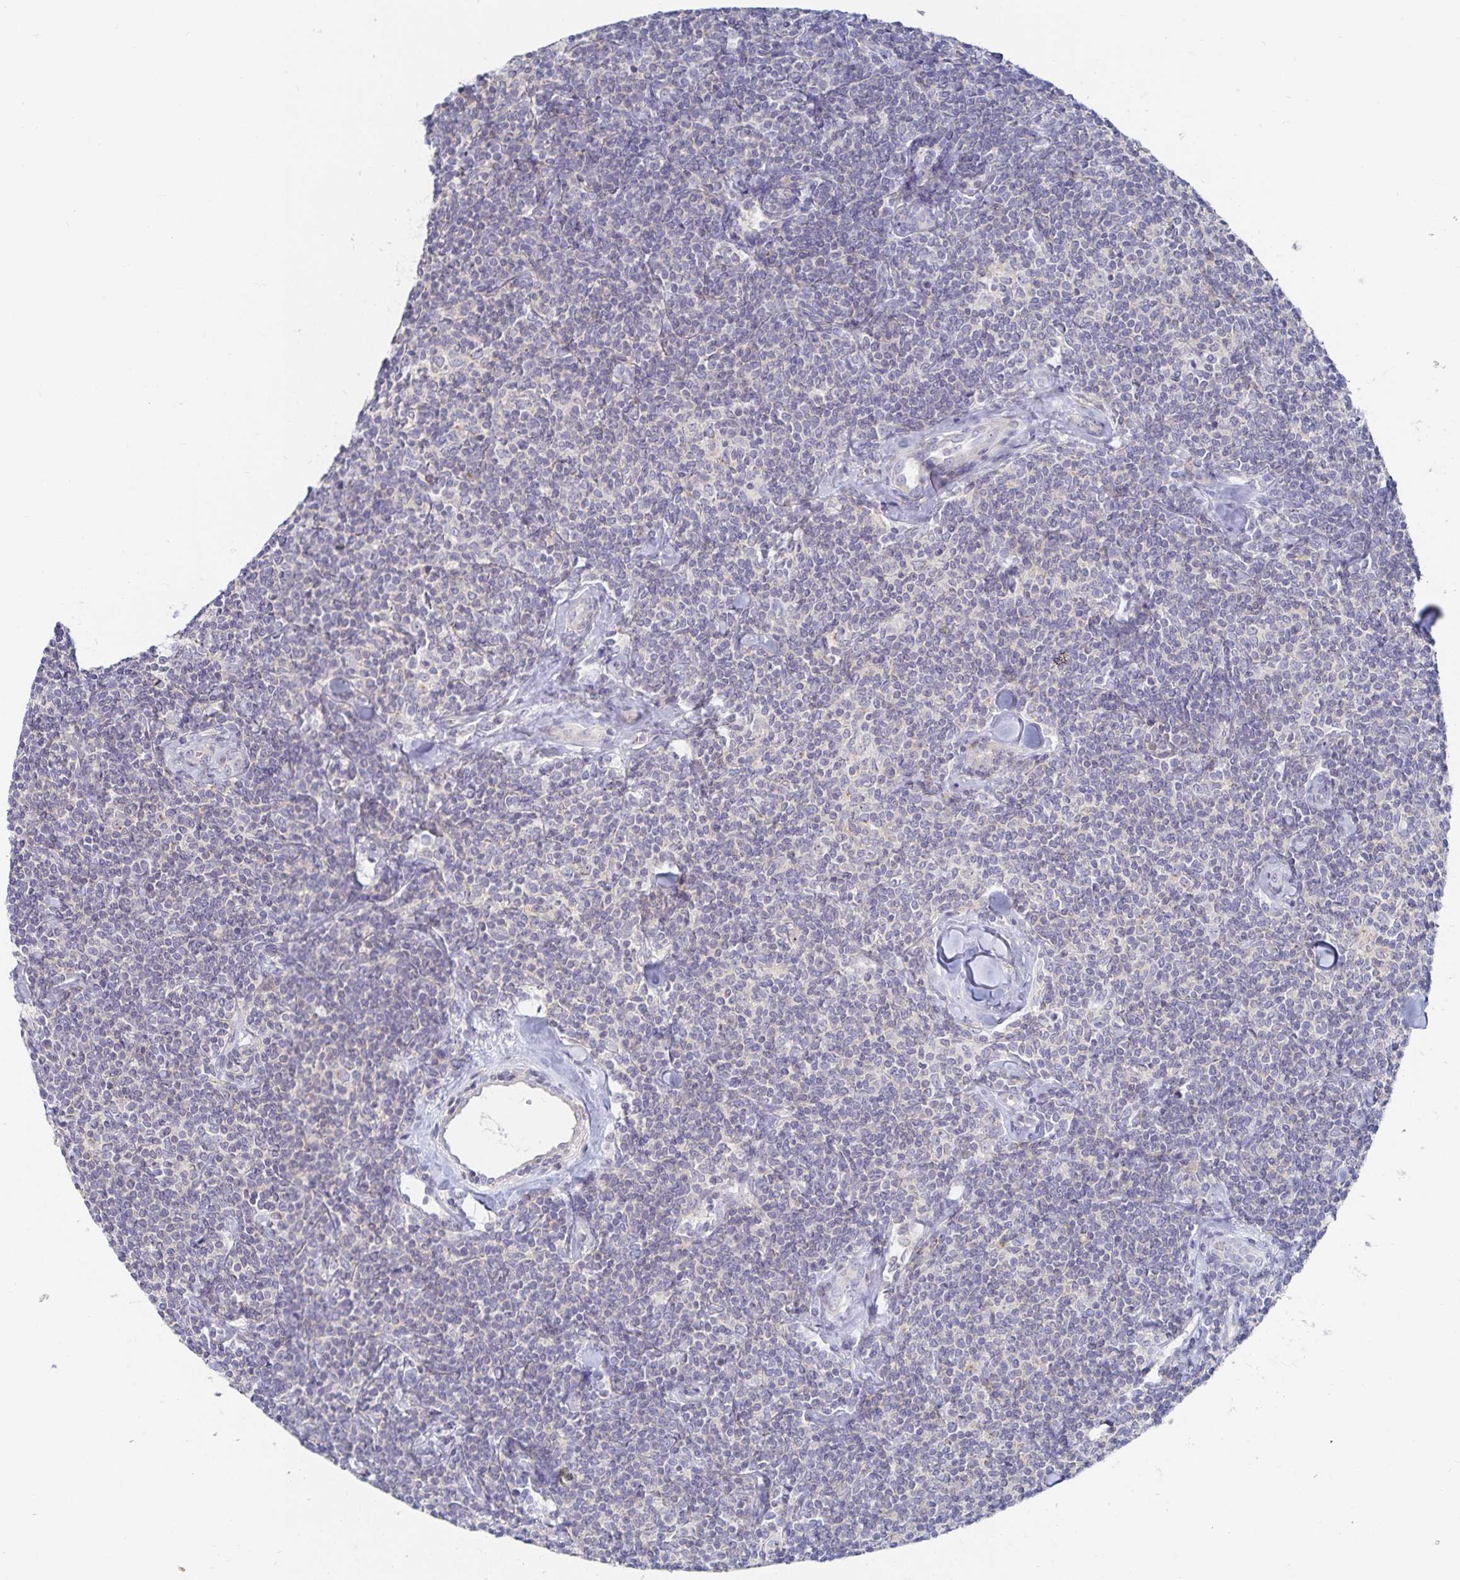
{"staining": {"intensity": "negative", "quantity": "none", "location": "none"}, "tissue": "lymphoma", "cell_type": "Tumor cells", "image_type": "cancer", "snomed": [{"axis": "morphology", "description": "Malignant lymphoma, non-Hodgkin's type, Low grade"}, {"axis": "topography", "description": "Lymph node"}], "caption": "Immunohistochemical staining of human malignant lymphoma, non-Hodgkin's type (low-grade) shows no significant positivity in tumor cells.", "gene": "SFTPA1", "patient": {"sex": "female", "age": 56}}